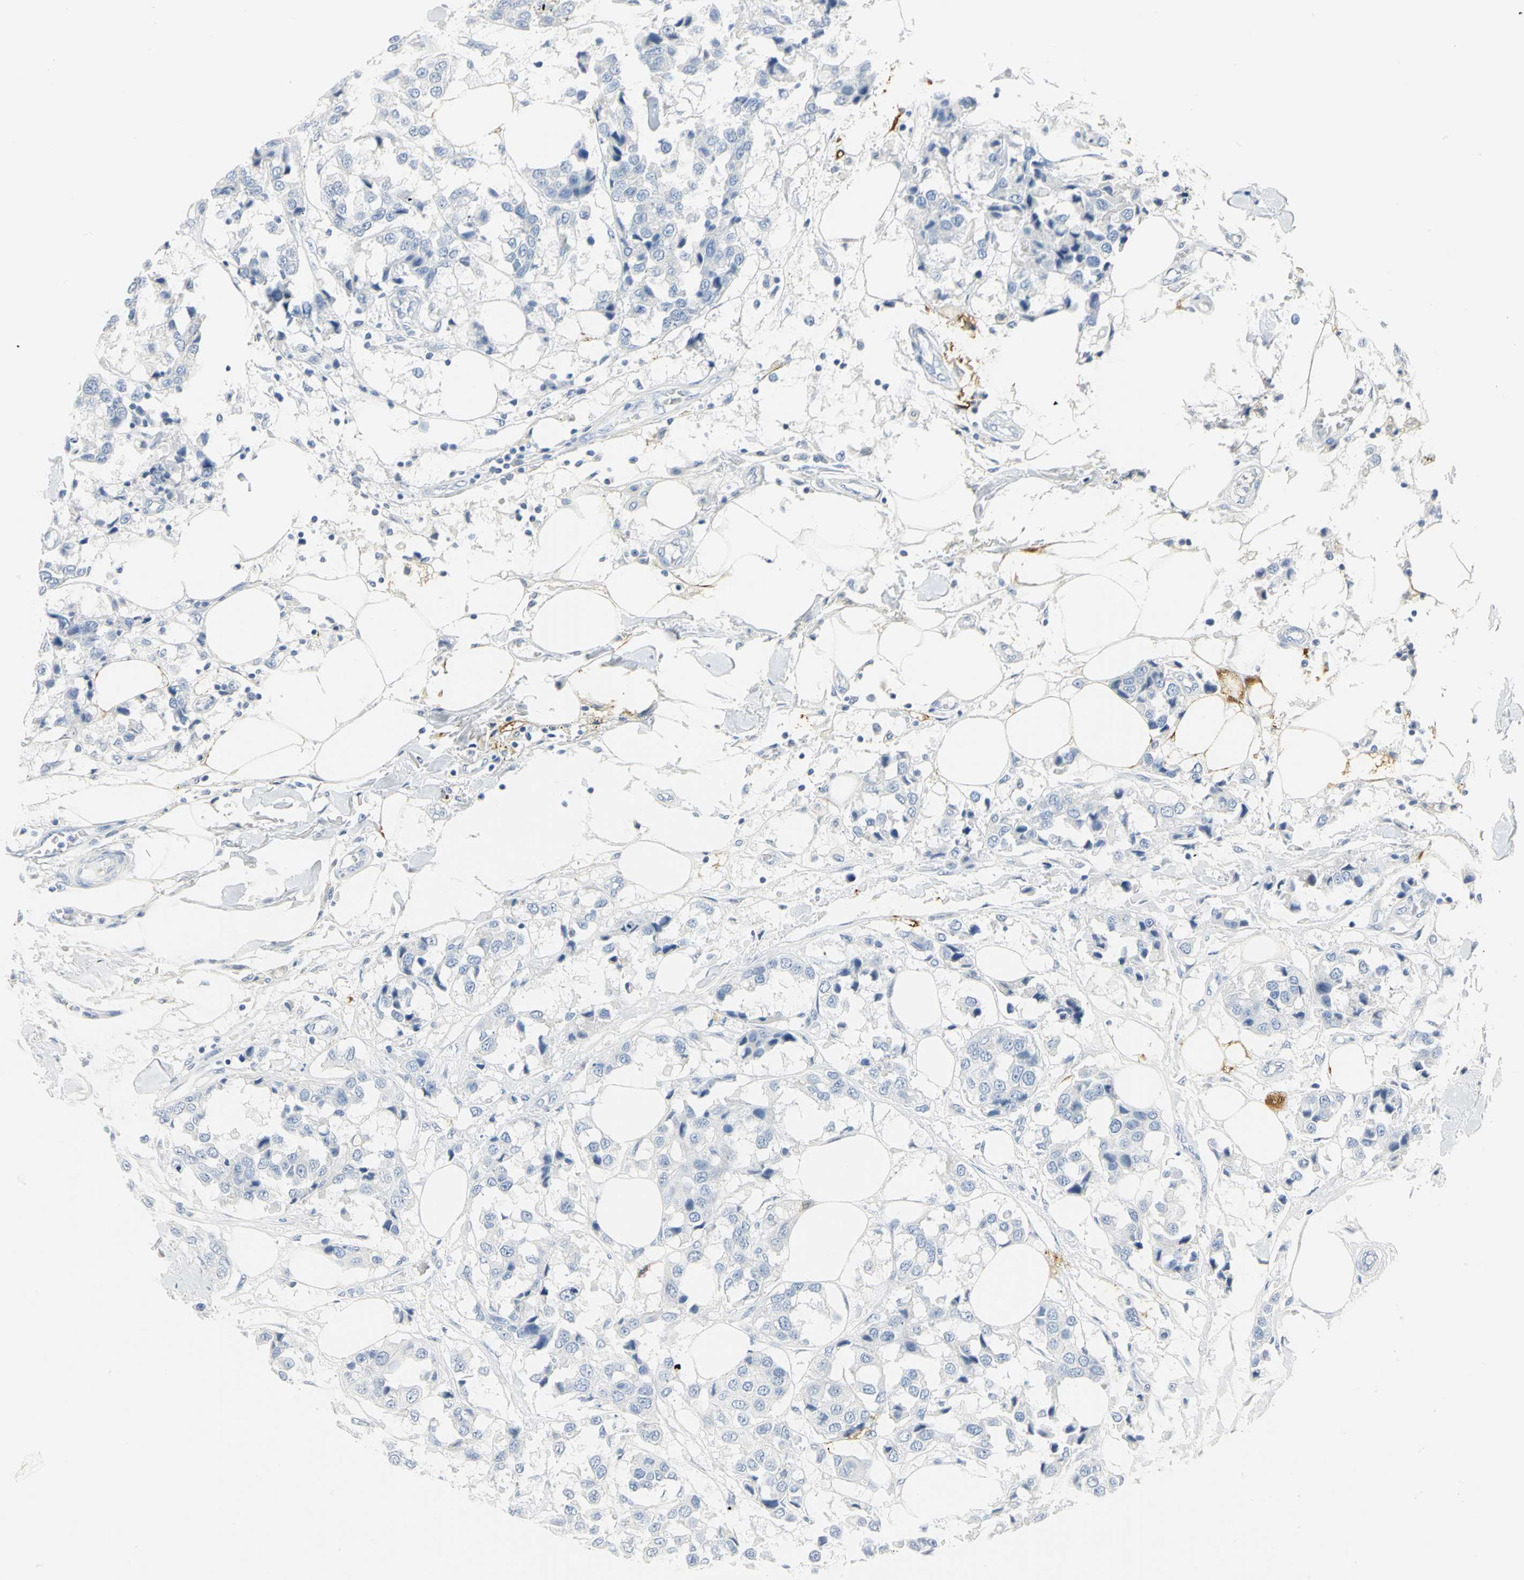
{"staining": {"intensity": "negative", "quantity": "none", "location": "none"}, "tissue": "breast cancer", "cell_type": "Tumor cells", "image_type": "cancer", "snomed": [{"axis": "morphology", "description": "Duct carcinoma"}, {"axis": "topography", "description": "Breast"}], "caption": "The image demonstrates no staining of tumor cells in intraductal carcinoma (breast). (IHC, brightfield microscopy, high magnification).", "gene": "CA3", "patient": {"sex": "female", "age": 80}}